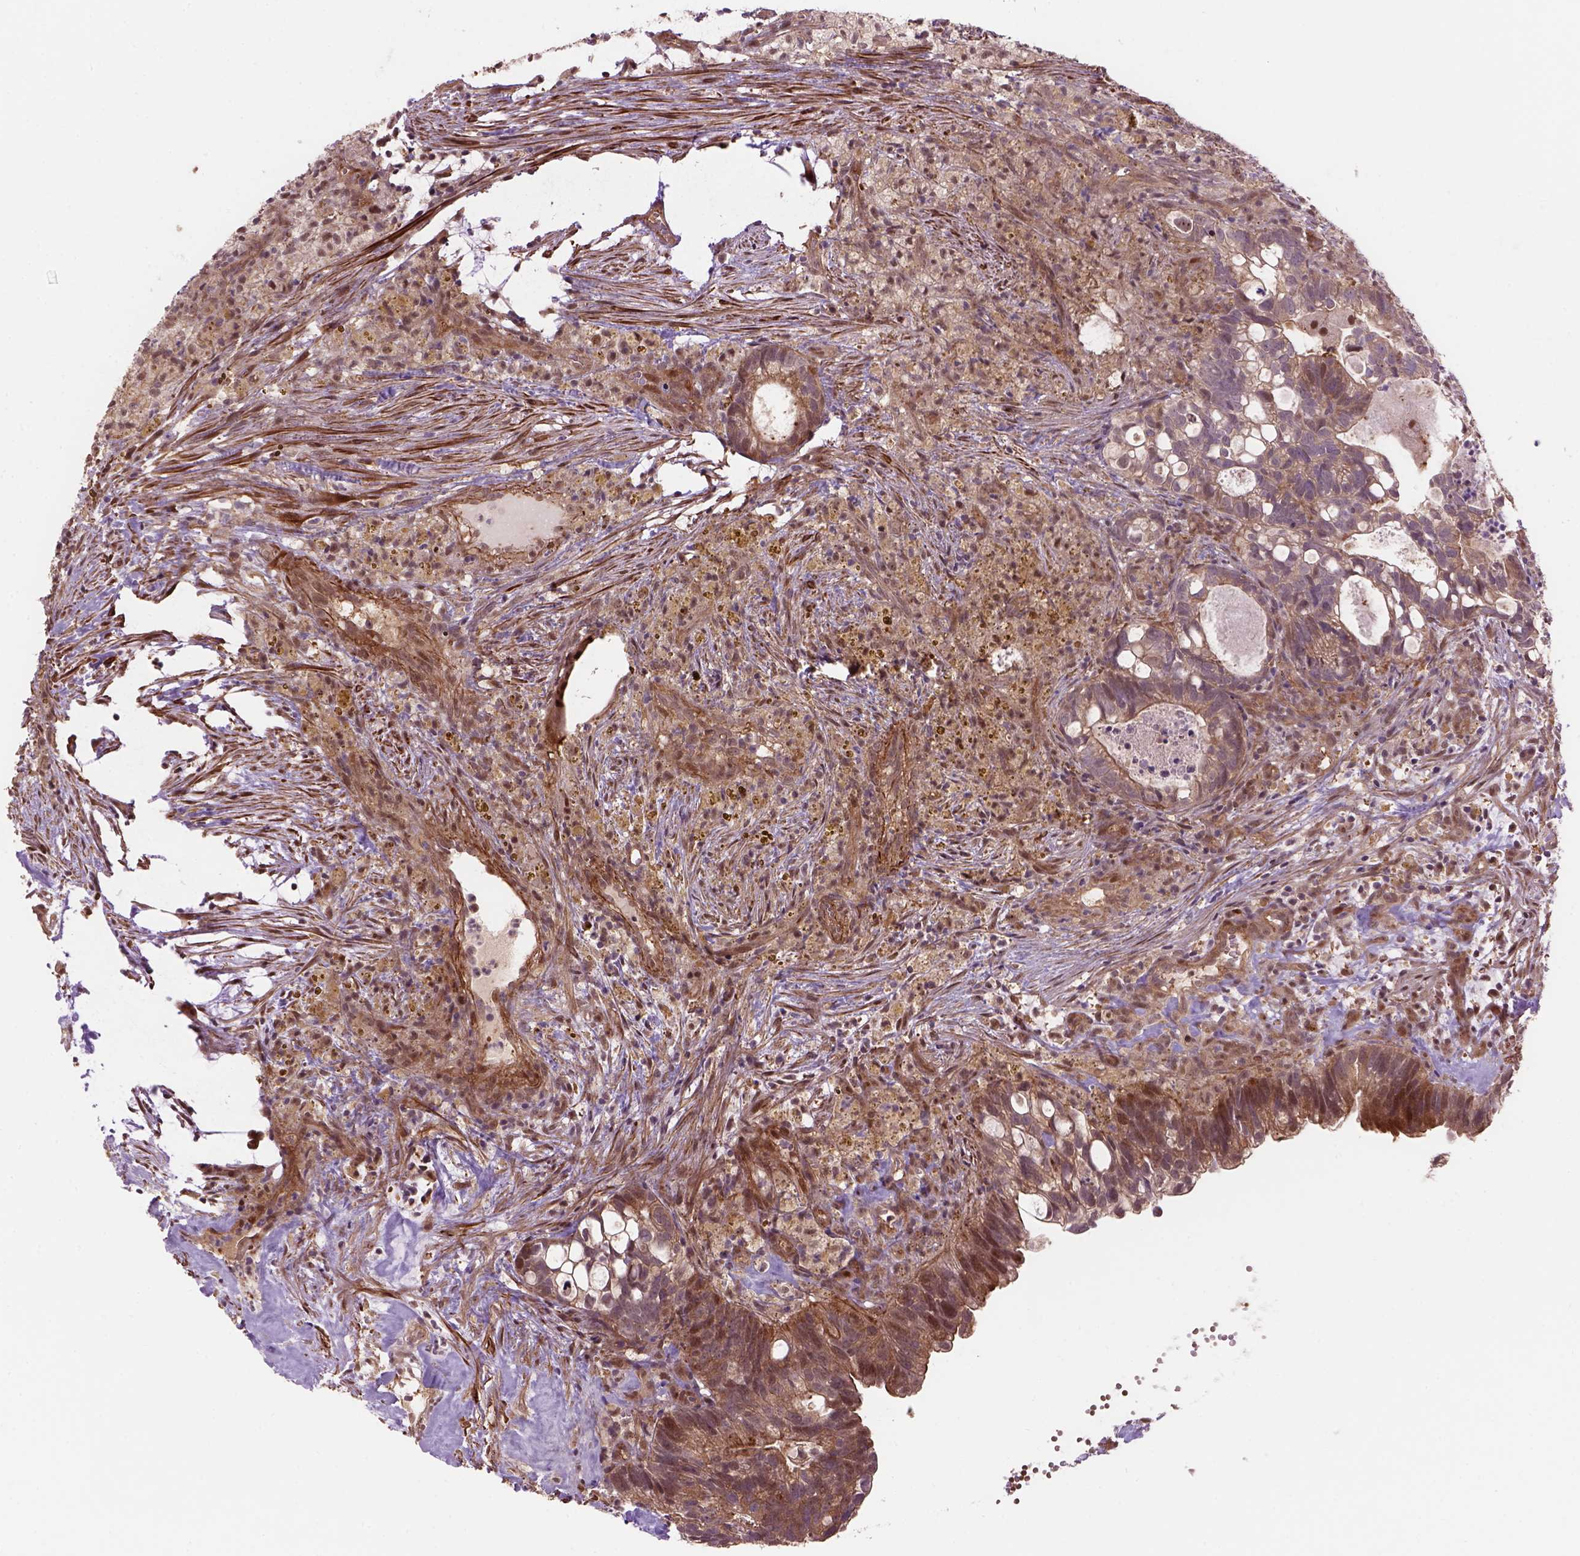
{"staining": {"intensity": "moderate", "quantity": "25%-75%", "location": "cytoplasmic/membranous,nuclear"}, "tissue": "head and neck cancer", "cell_type": "Tumor cells", "image_type": "cancer", "snomed": [{"axis": "morphology", "description": "Adenocarcinoma, NOS"}, {"axis": "topography", "description": "Head-Neck"}], "caption": "A brown stain shows moderate cytoplasmic/membranous and nuclear staining of a protein in human head and neck cancer (adenocarcinoma) tumor cells.", "gene": "PSMD11", "patient": {"sex": "male", "age": 62}}